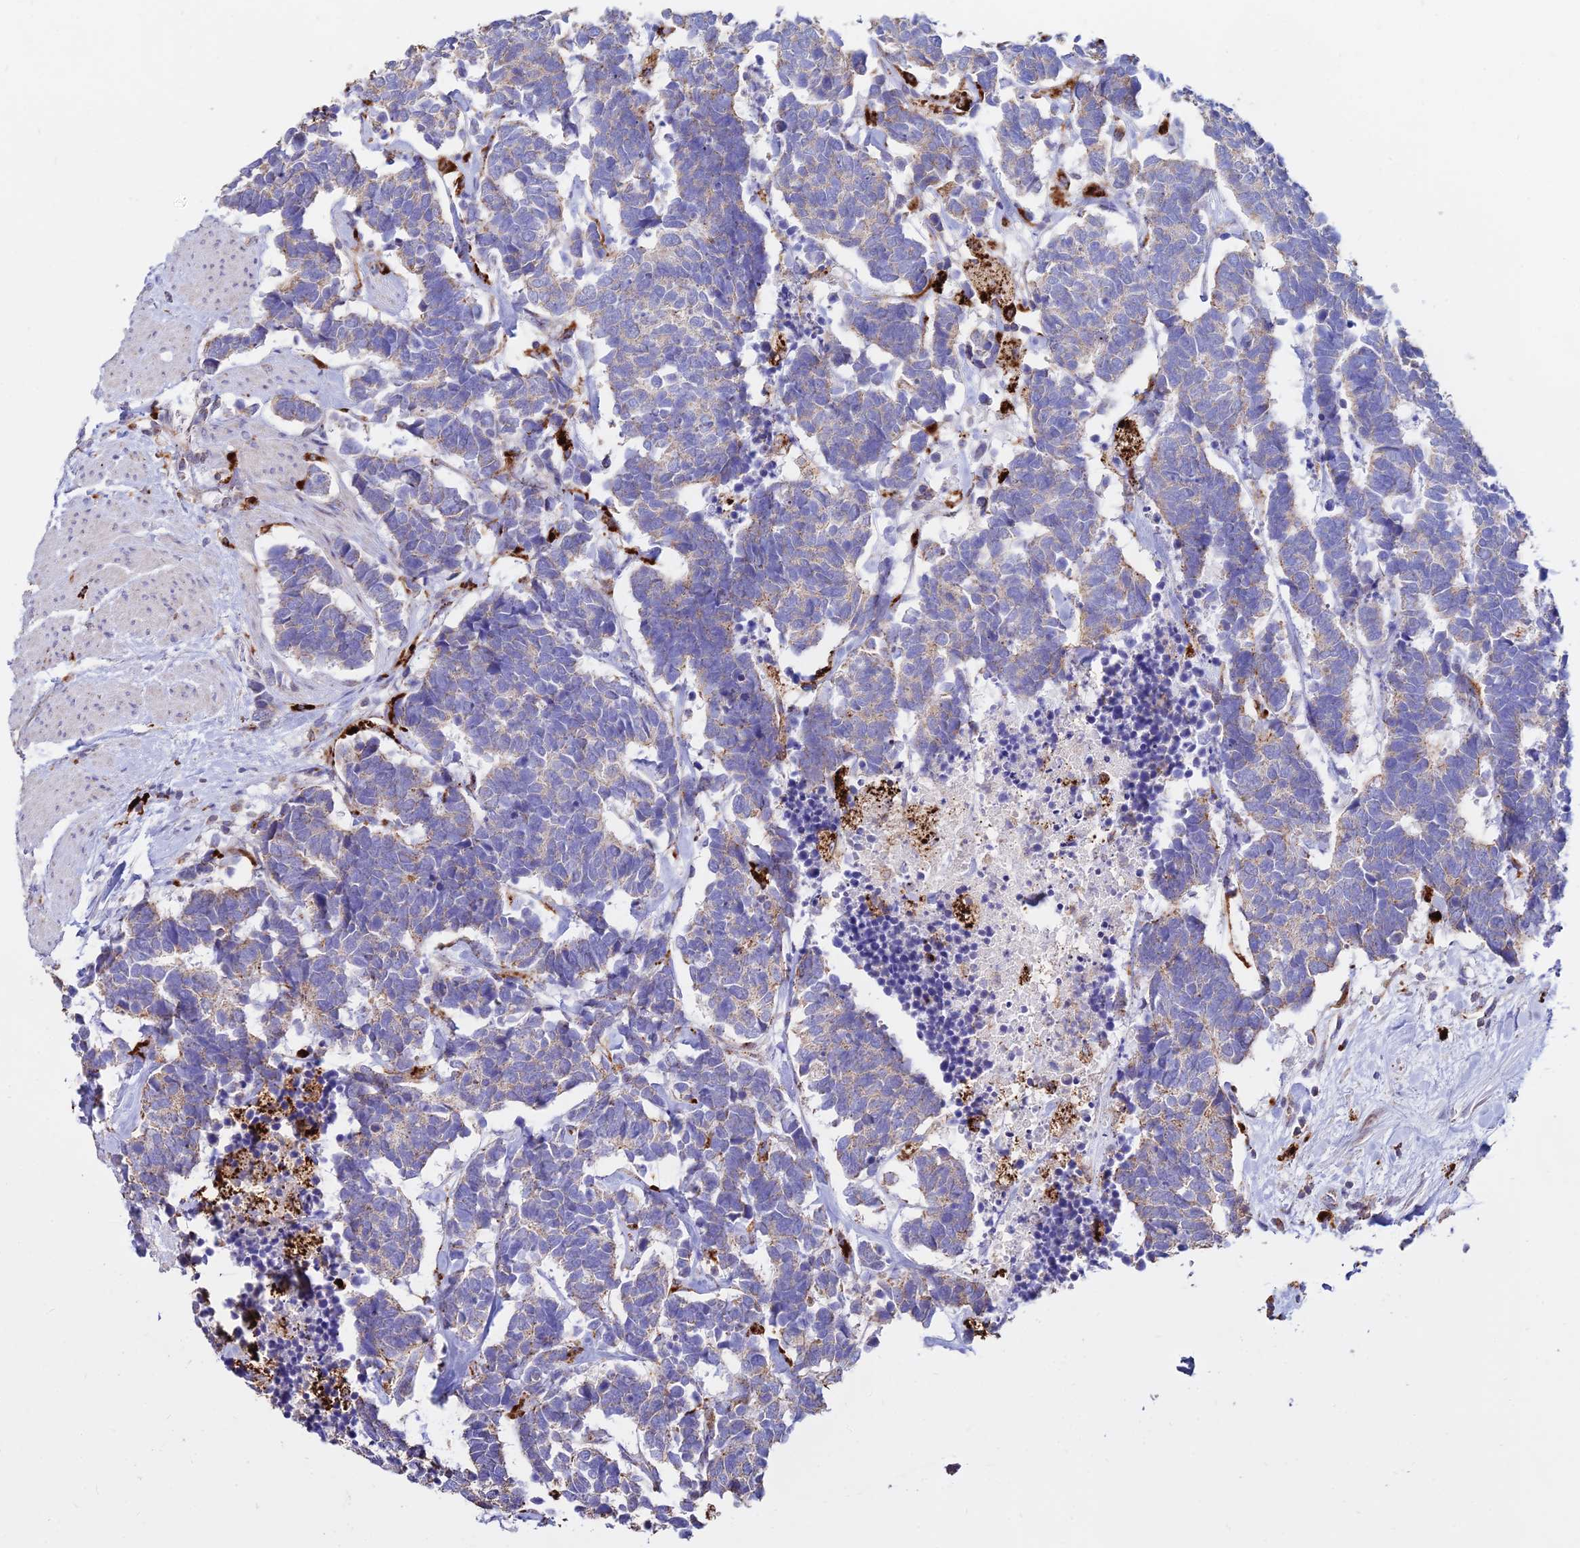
{"staining": {"intensity": "weak", "quantity": "25%-75%", "location": "cytoplasmic/membranous"}, "tissue": "carcinoid", "cell_type": "Tumor cells", "image_type": "cancer", "snomed": [{"axis": "morphology", "description": "Carcinoma, NOS"}, {"axis": "morphology", "description": "Carcinoid, malignant, NOS"}, {"axis": "topography", "description": "Urinary bladder"}], "caption": "Immunohistochemistry (DAB) staining of human carcinoma reveals weak cytoplasmic/membranous protein expression in about 25%-75% of tumor cells.", "gene": "PNLIPRP3", "patient": {"sex": "male", "age": 57}}